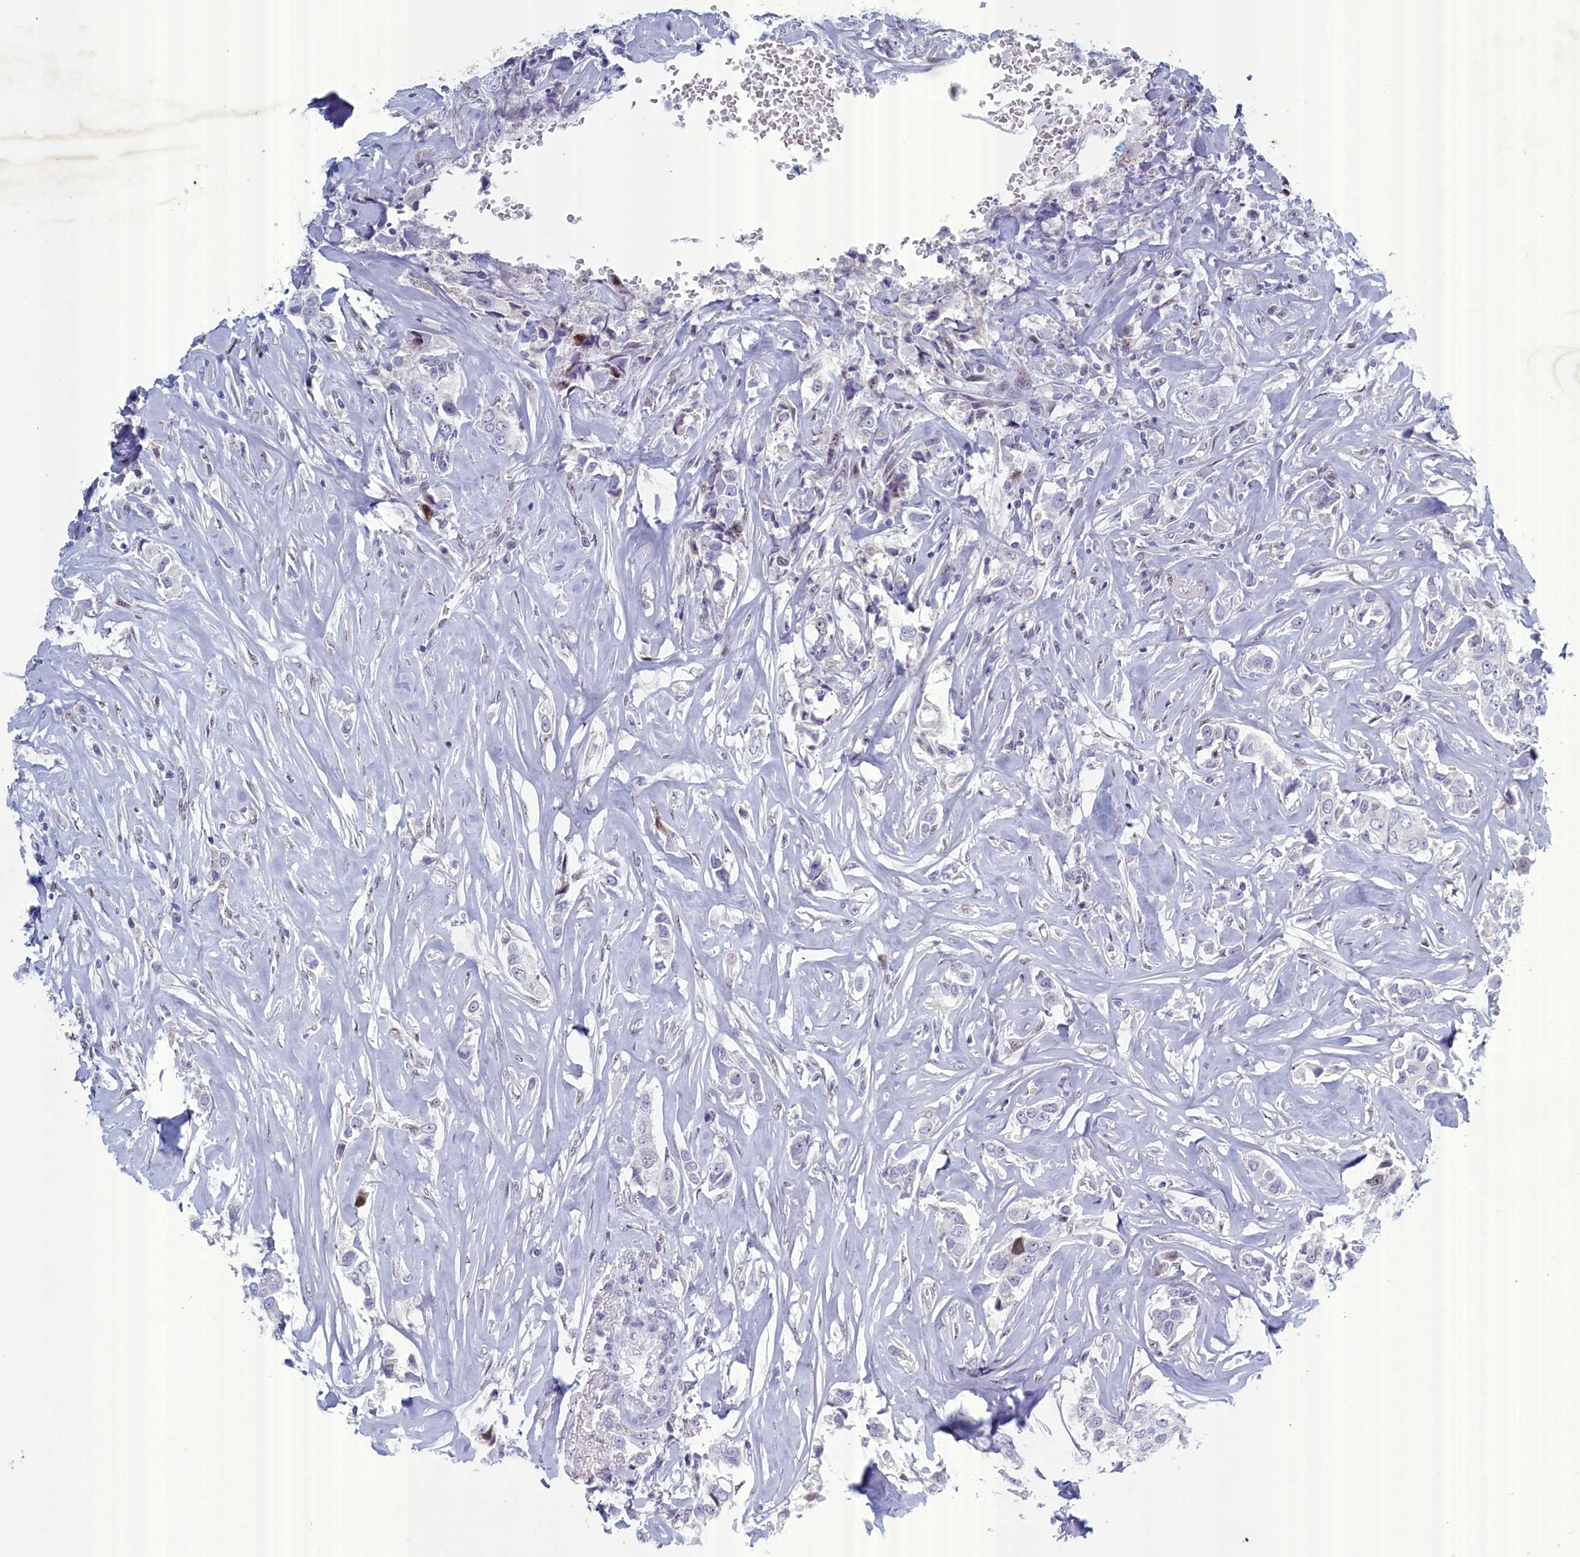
{"staining": {"intensity": "negative", "quantity": "none", "location": "none"}, "tissue": "breast cancer", "cell_type": "Tumor cells", "image_type": "cancer", "snomed": [{"axis": "morphology", "description": "Duct carcinoma"}, {"axis": "topography", "description": "Breast"}], "caption": "Image shows no protein positivity in tumor cells of breast cancer tissue. (DAB IHC with hematoxylin counter stain).", "gene": "WDR76", "patient": {"sex": "female", "age": 80}}